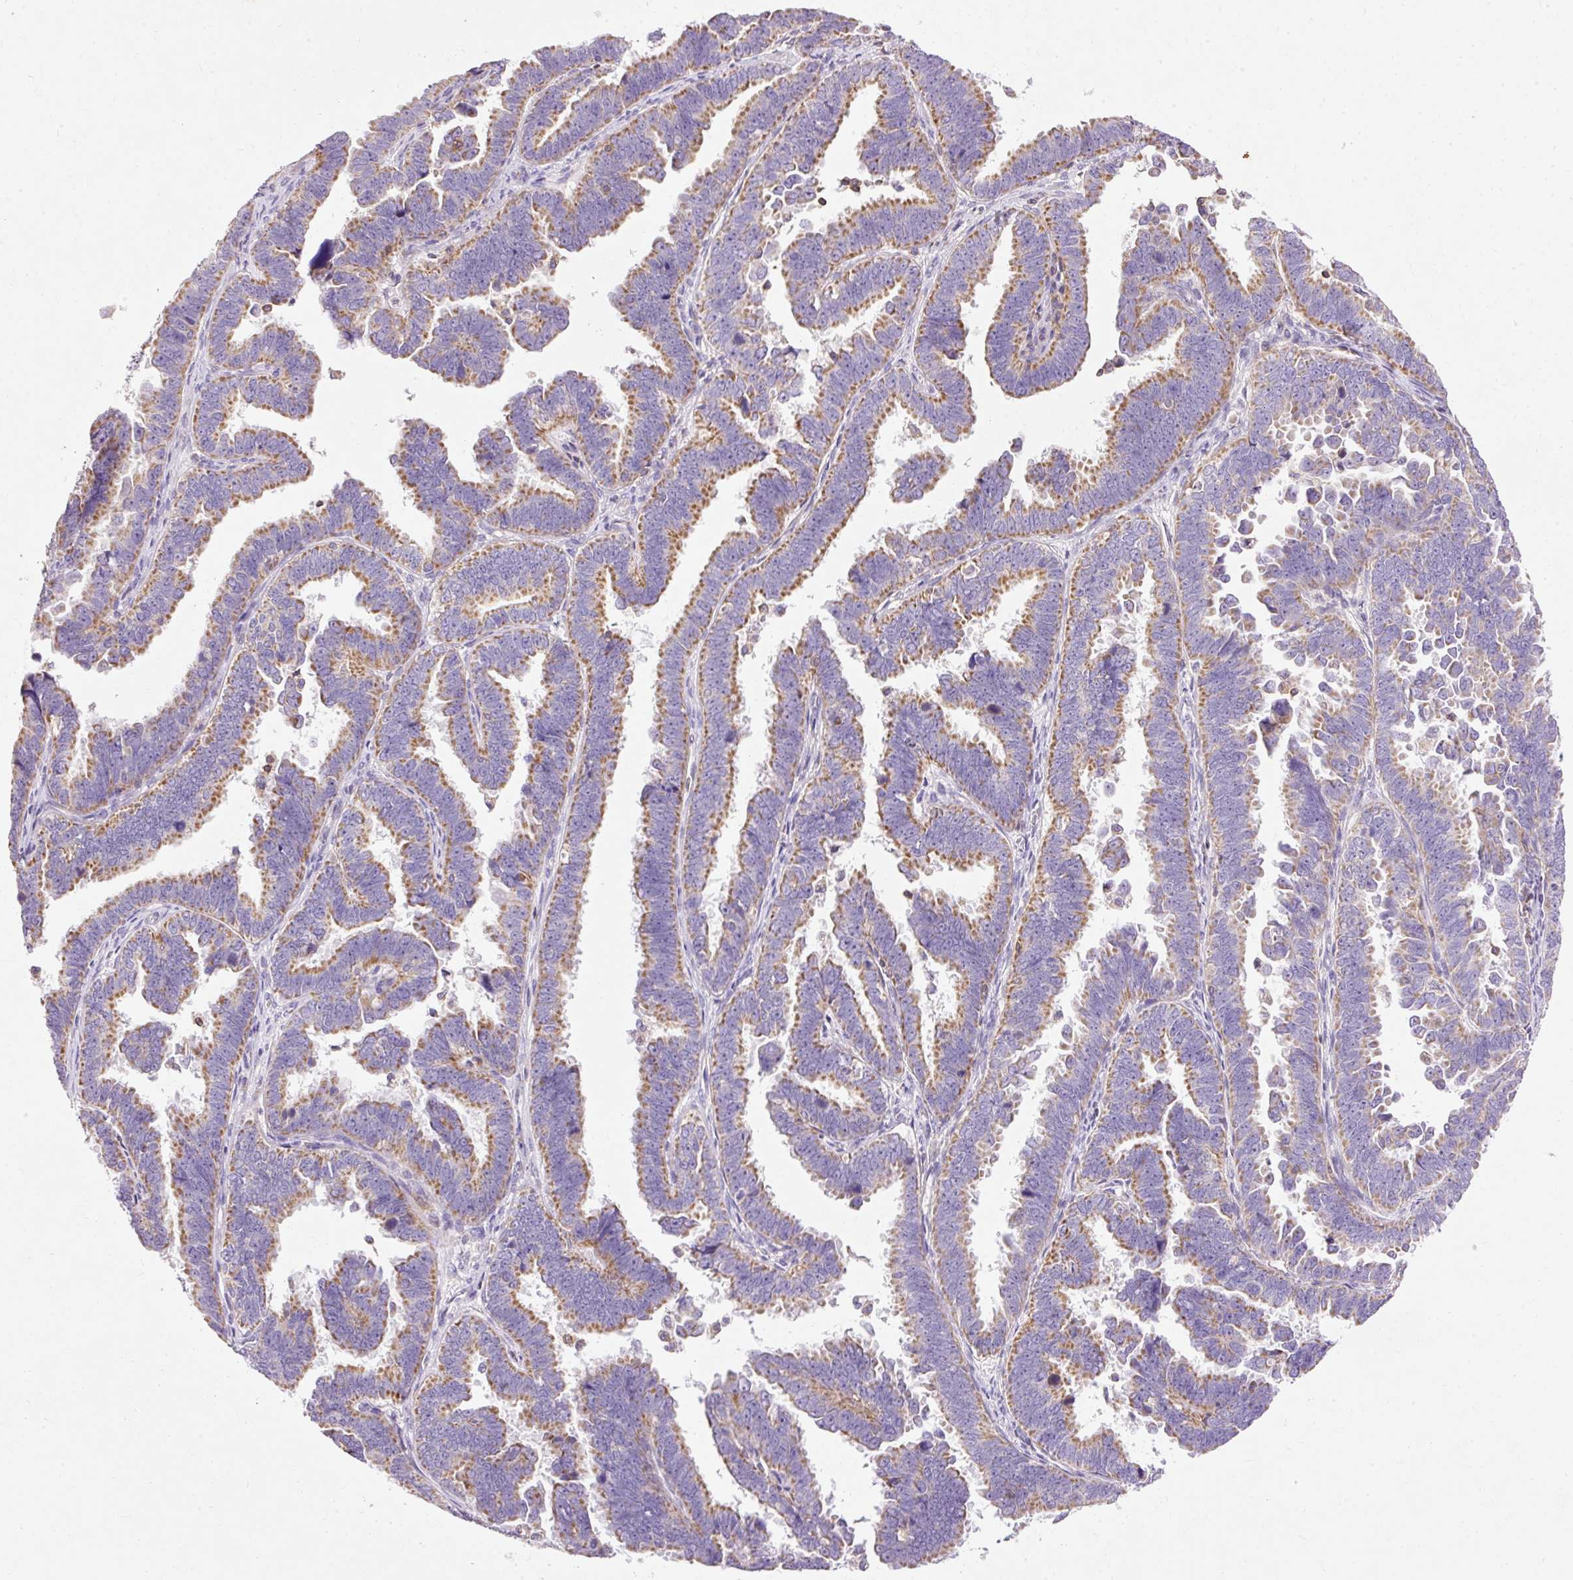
{"staining": {"intensity": "moderate", "quantity": ">75%", "location": "cytoplasmic/membranous"}, "tissue": "endometrial cancer", "cell_type": "Tumor cells", "image_type": "cancer", "snomed": [{"axis": "morphology", "description": "Adenocarcinoma, NOS"}, {"axis": "topography", "description": "Endometrium"}], "caption": "Endometrial adenocarcinoma was stained to show a protein in brown. There is medium levels of moderate cytoplasmic/membranous staining in about >75% of tumor cells.", "gene": "IMMT", "patient": {"sex": "female", "age": 75}}